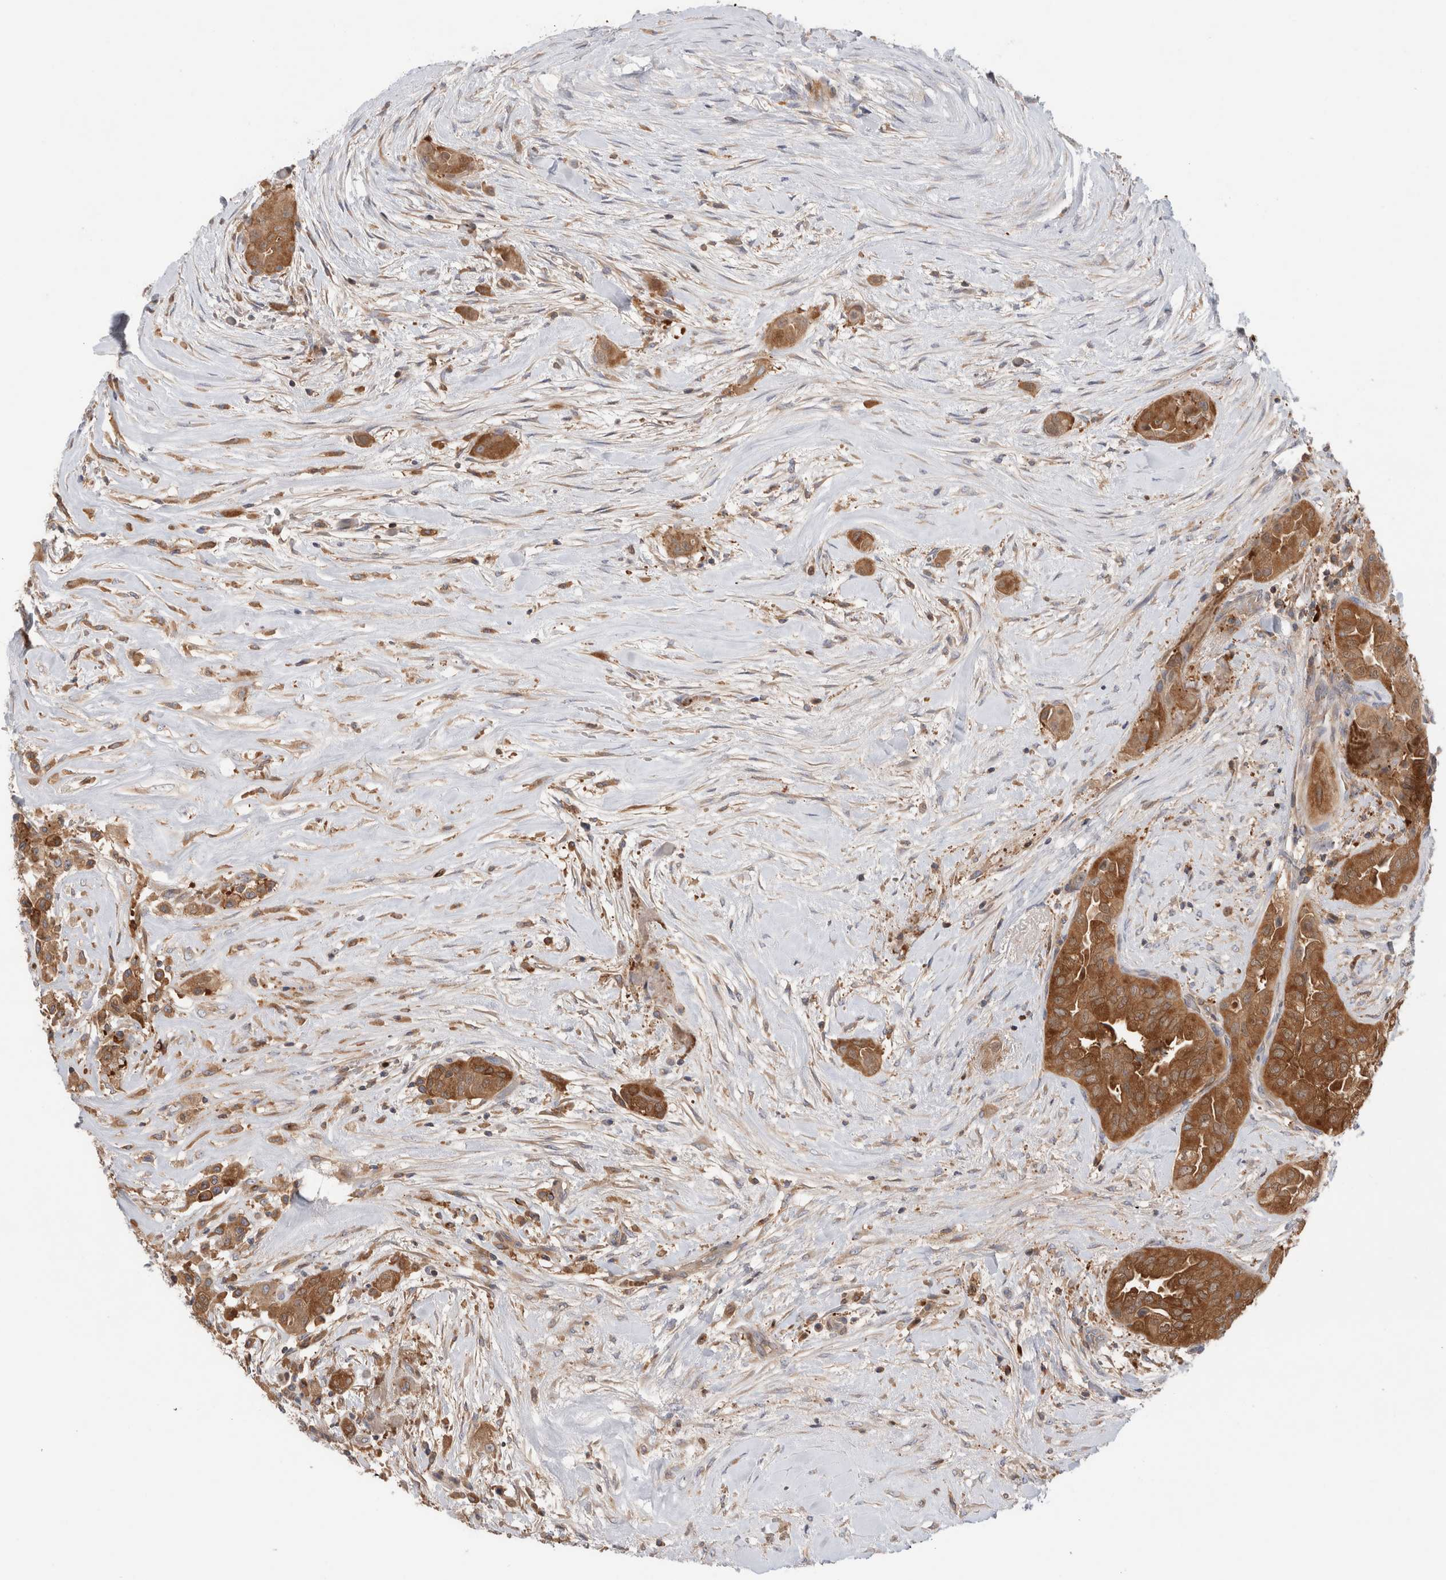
{"staining": {"intensity": "strong", "quantity": ">75%", "location": "cytoplasmic/membranous,nuclear"}, "tissue": "thyroid cancer", "cell_type": "Tumor cells", "image_type": "cancer", "snomed": [{"axis": "morphology", "description": "Papillary adenocarcinoma, NOS"}, {"axis": "topography", "description": "Thyroid gland"}], "caption": "Thyroid papillary adenocarcinoma was stained to show a protein in brown. There is high levels of strong cytoplasmic/membranous and nuclear expression in about >75% of tumor cells.", "gene": "KLHL14", "patient": {"sex": "female", "age": 59}}